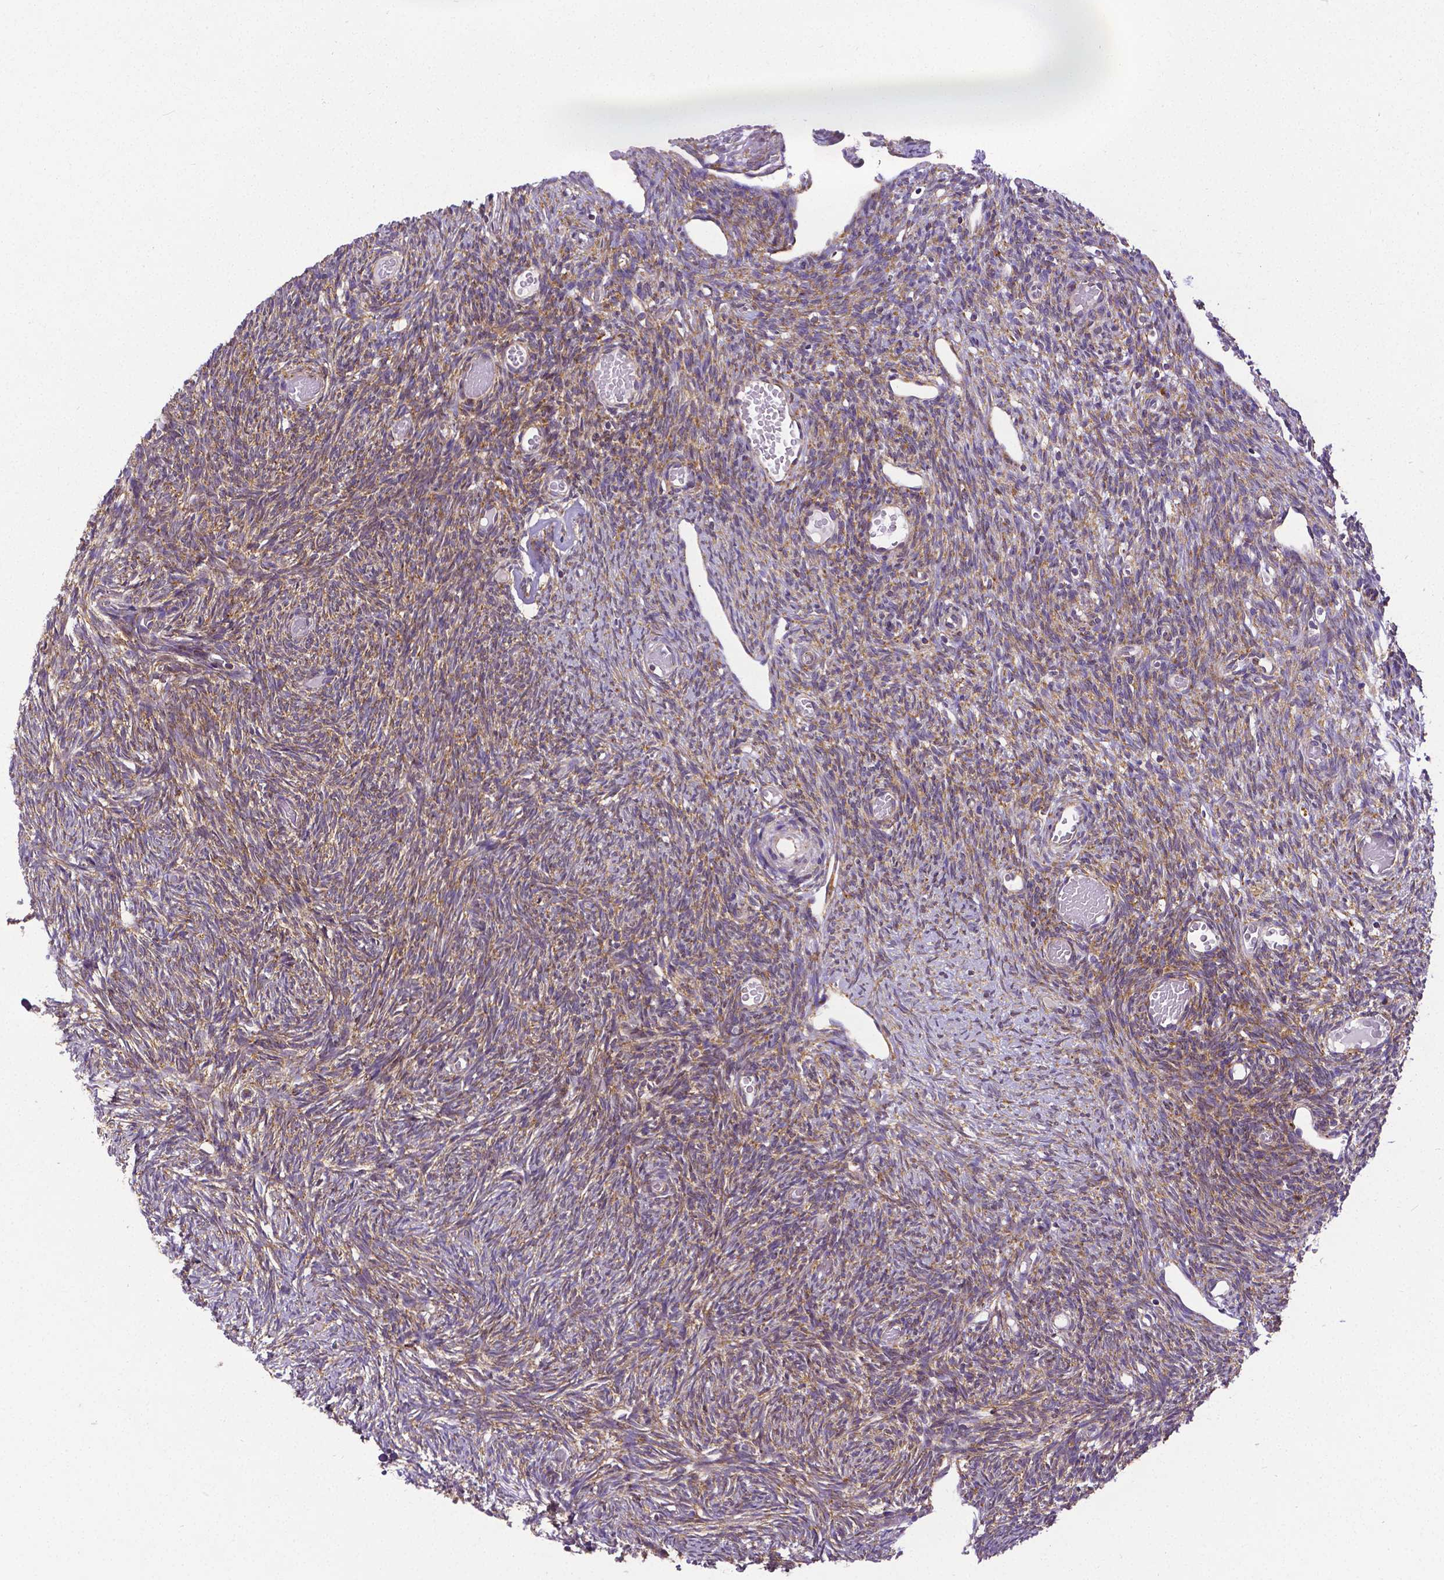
{"staining": {"intensity": "moderate", "quantity": "<25%", "location": "cytoplasmic/membranous"}, "tissue": "ovary", "cell_type": "Follicle cells", "image_type": "normal", "snomed": [{"axis": "morphology", "description": "Normal tissue, NOS"}, {"axis": "topography", "description": "Ovary"}], "caption": "Protein analysis of benign ovary shows moderate cytoplasmic/membranous expression in about <25% of follicle cells. Nuclei are stained in blue.", "gene": "MTDH", "patient": {"sex": "female", "age": 39}}